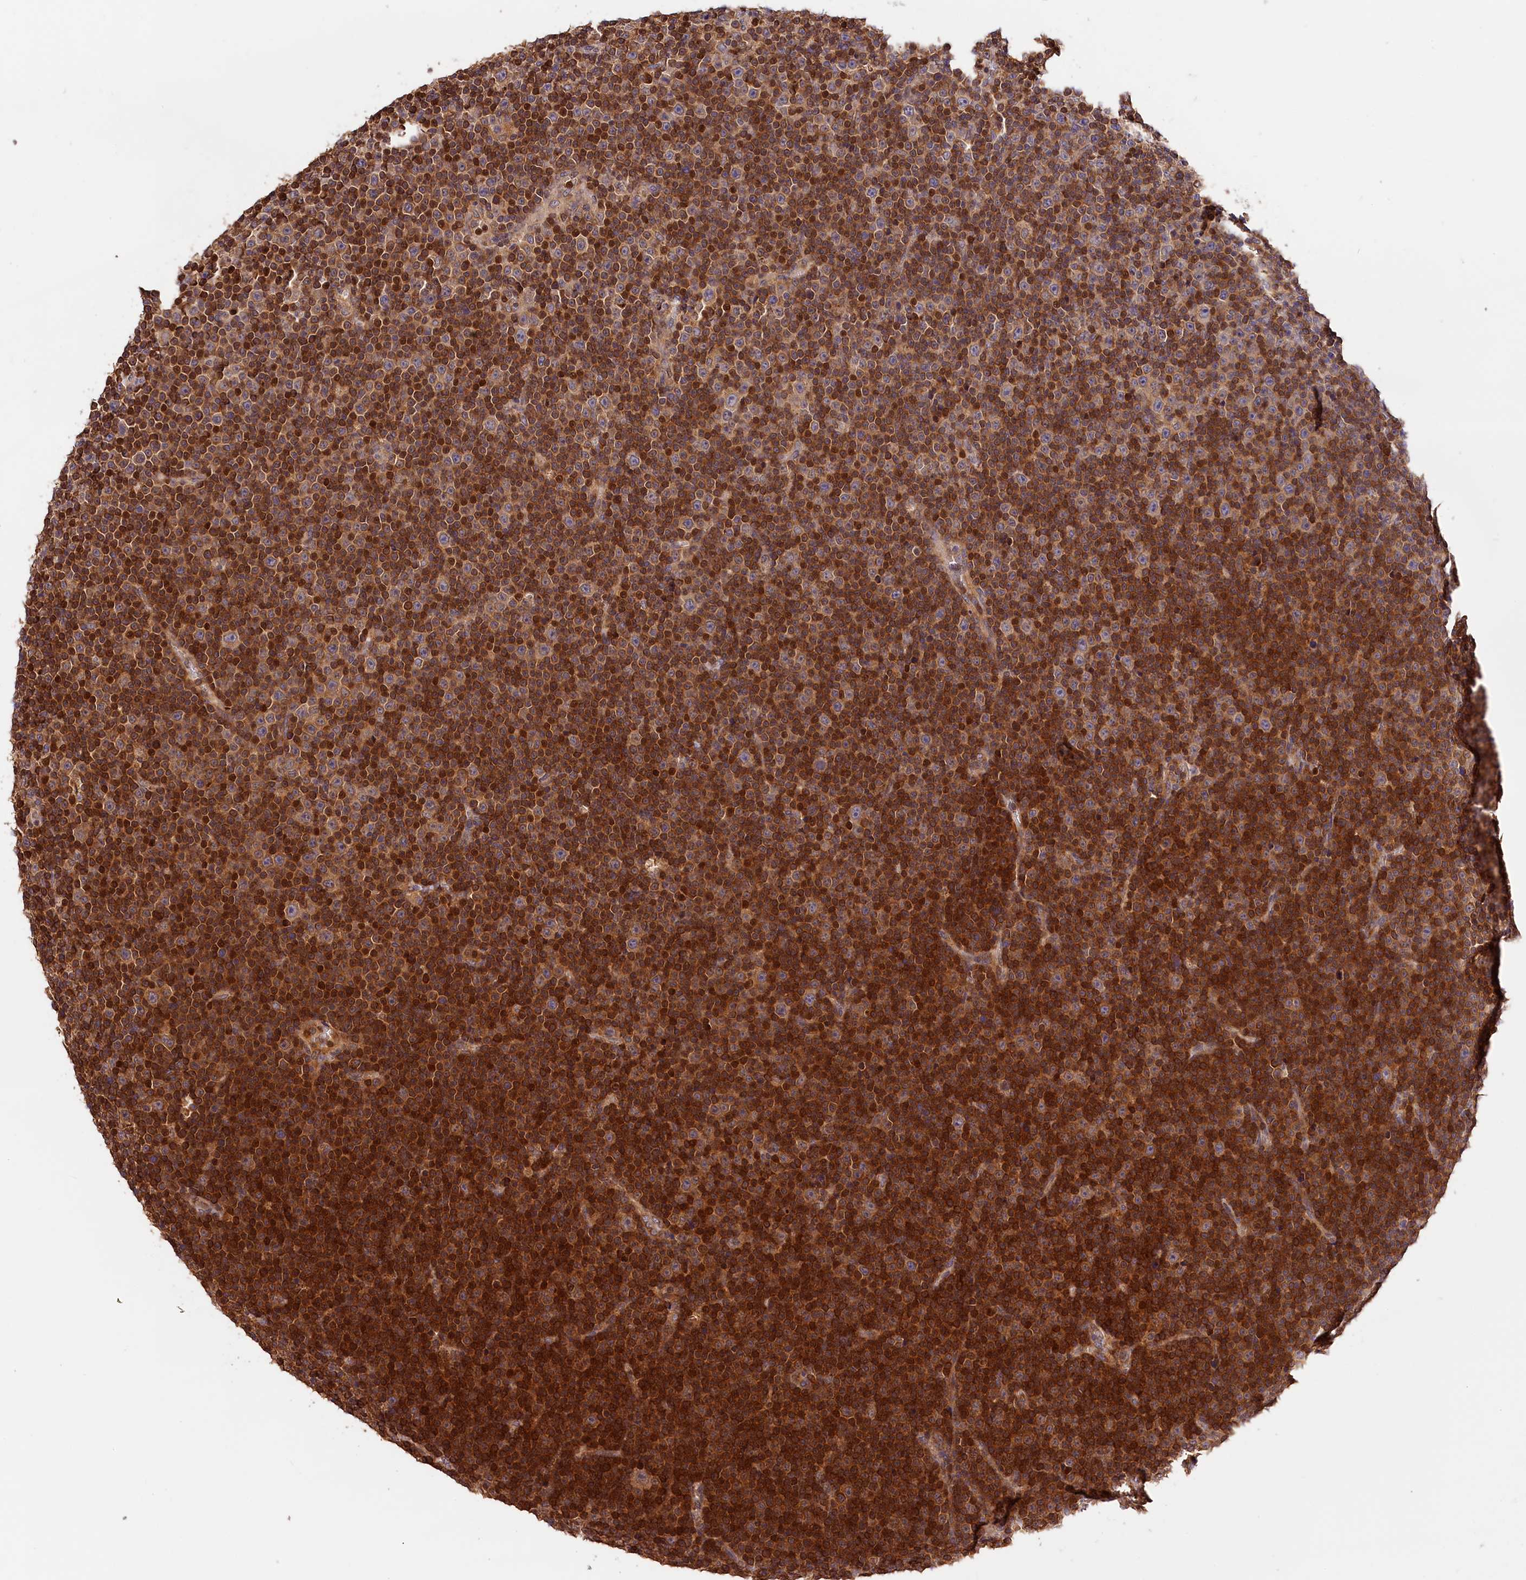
{"staining": {"intensity": "strong", "quantity": ">75%", "location": "nuclear"}, "tissue": "lymphoma", "cell_type": "Tumor cells", "image_type": "cancer", "snomed": [{"axis": "morphology", "description": "Malignant lymphoma, non-Hodgkin's type, Low grade"}, {"axis": "topography", "description": "Lymph node"}], "caption": "DAB (3,3'-diaminobenzidine) immunohistochemical staining of human lymphoma demonstrates strong nuclear protein staining in approximately >75% of tumor cells.", "gene": "KPTN", "patient": {"sex": "female", "age": 67}}